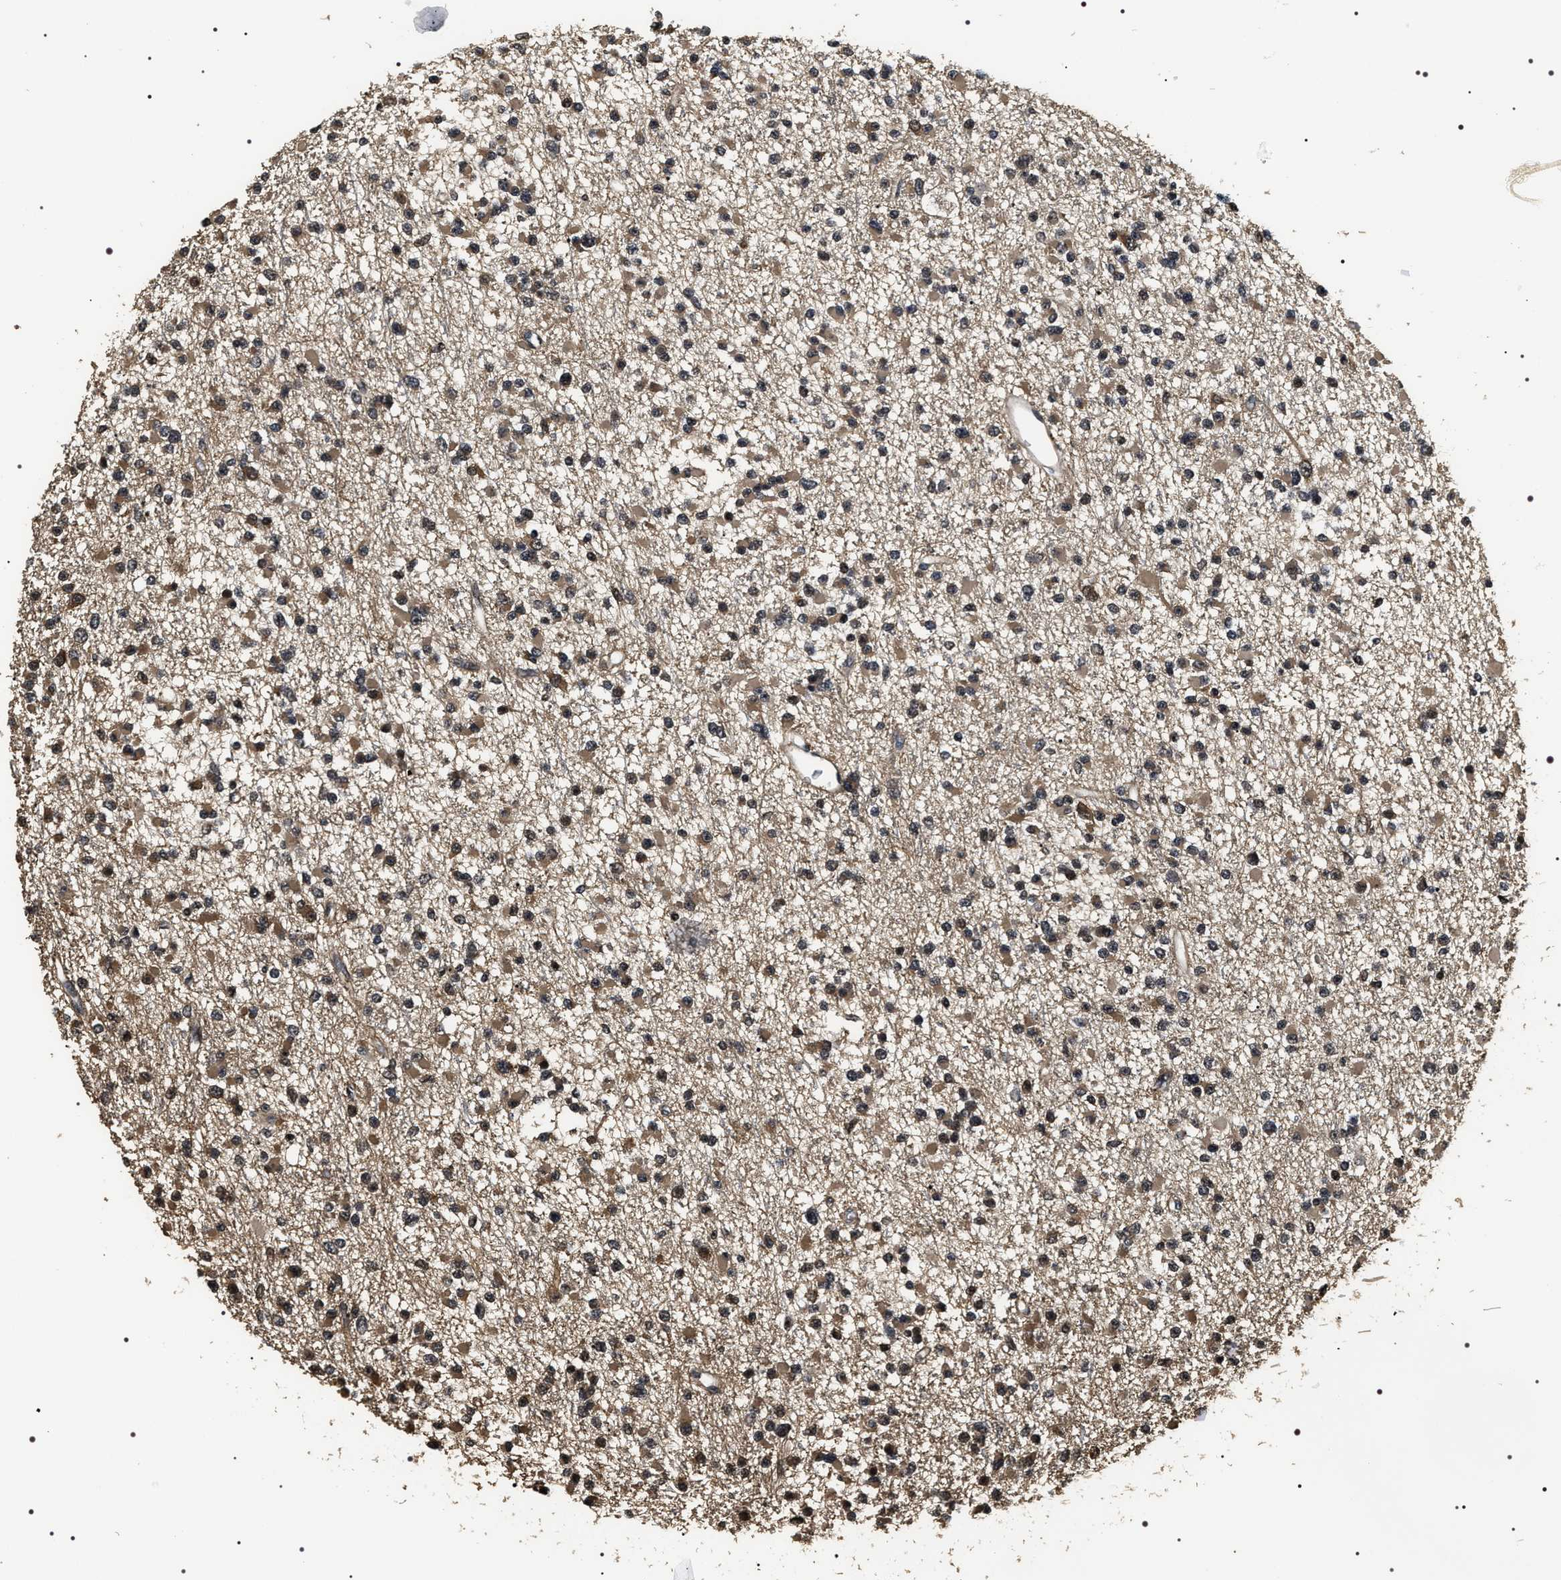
{"staining": {"intensity": "weak", "quantity": ">75%", "location": "cytoplasmic/membranous,nuclear"}, "tissue": "glioma", "cell_type": "Tumor cells", "image_type": "cancer", "snomed": [{"axis": "morphology", "description": "Glioma, malignant, Low grade"}, {"axis": "topography", "description": "Brain"}], "caption": "A high-resolution image shows immunohistochemistry (IHC) staining of glioma, which shows weak cytoplasmic/membranous and nuclear expression in approximately >75% of tumor cells. (IHC, brightfield microscopy, high magnification).", "gene": "ARHGAP22", "patient": {"sex": "female", "age": 22}}